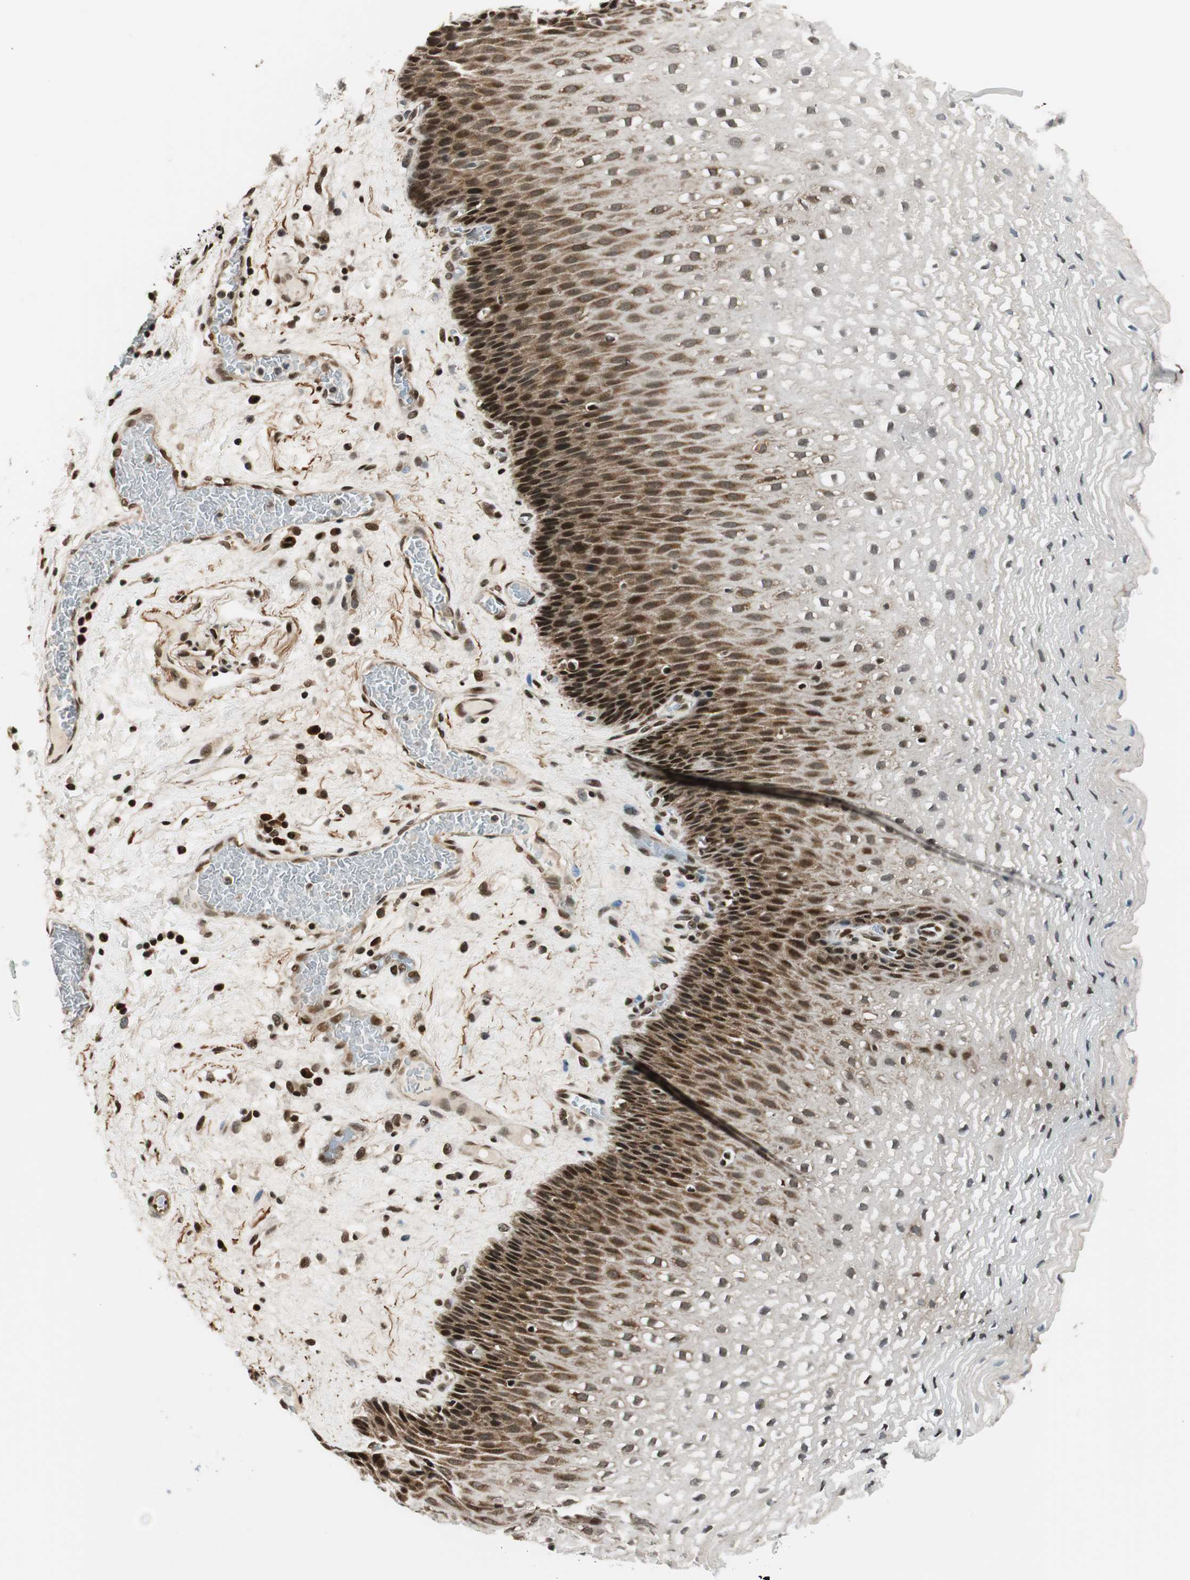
{"staining": {"intensity": "moderate", "quantity": "25%-75%", "location": "cytoplasmic/membranous,nuclear"}, "tissue": "esophagus", "cell_type": "Squamous epithelial cells", "image_type": "normal", "snomed": [{"axis": "morphology", "description": "Normal tissue, NOS"}, {"axis": "topography", "description": "Esophagus"}], "caption": "The immunohistochemical stain labels moderate cytoplasmic/membranous,nuclear staining in squamous epithelial cells of unremarkable esophagus. (IHC, brightfield microscopy, high magnification).", "gene": "RING1", "patient": {"sex": "male", "age": 48}}